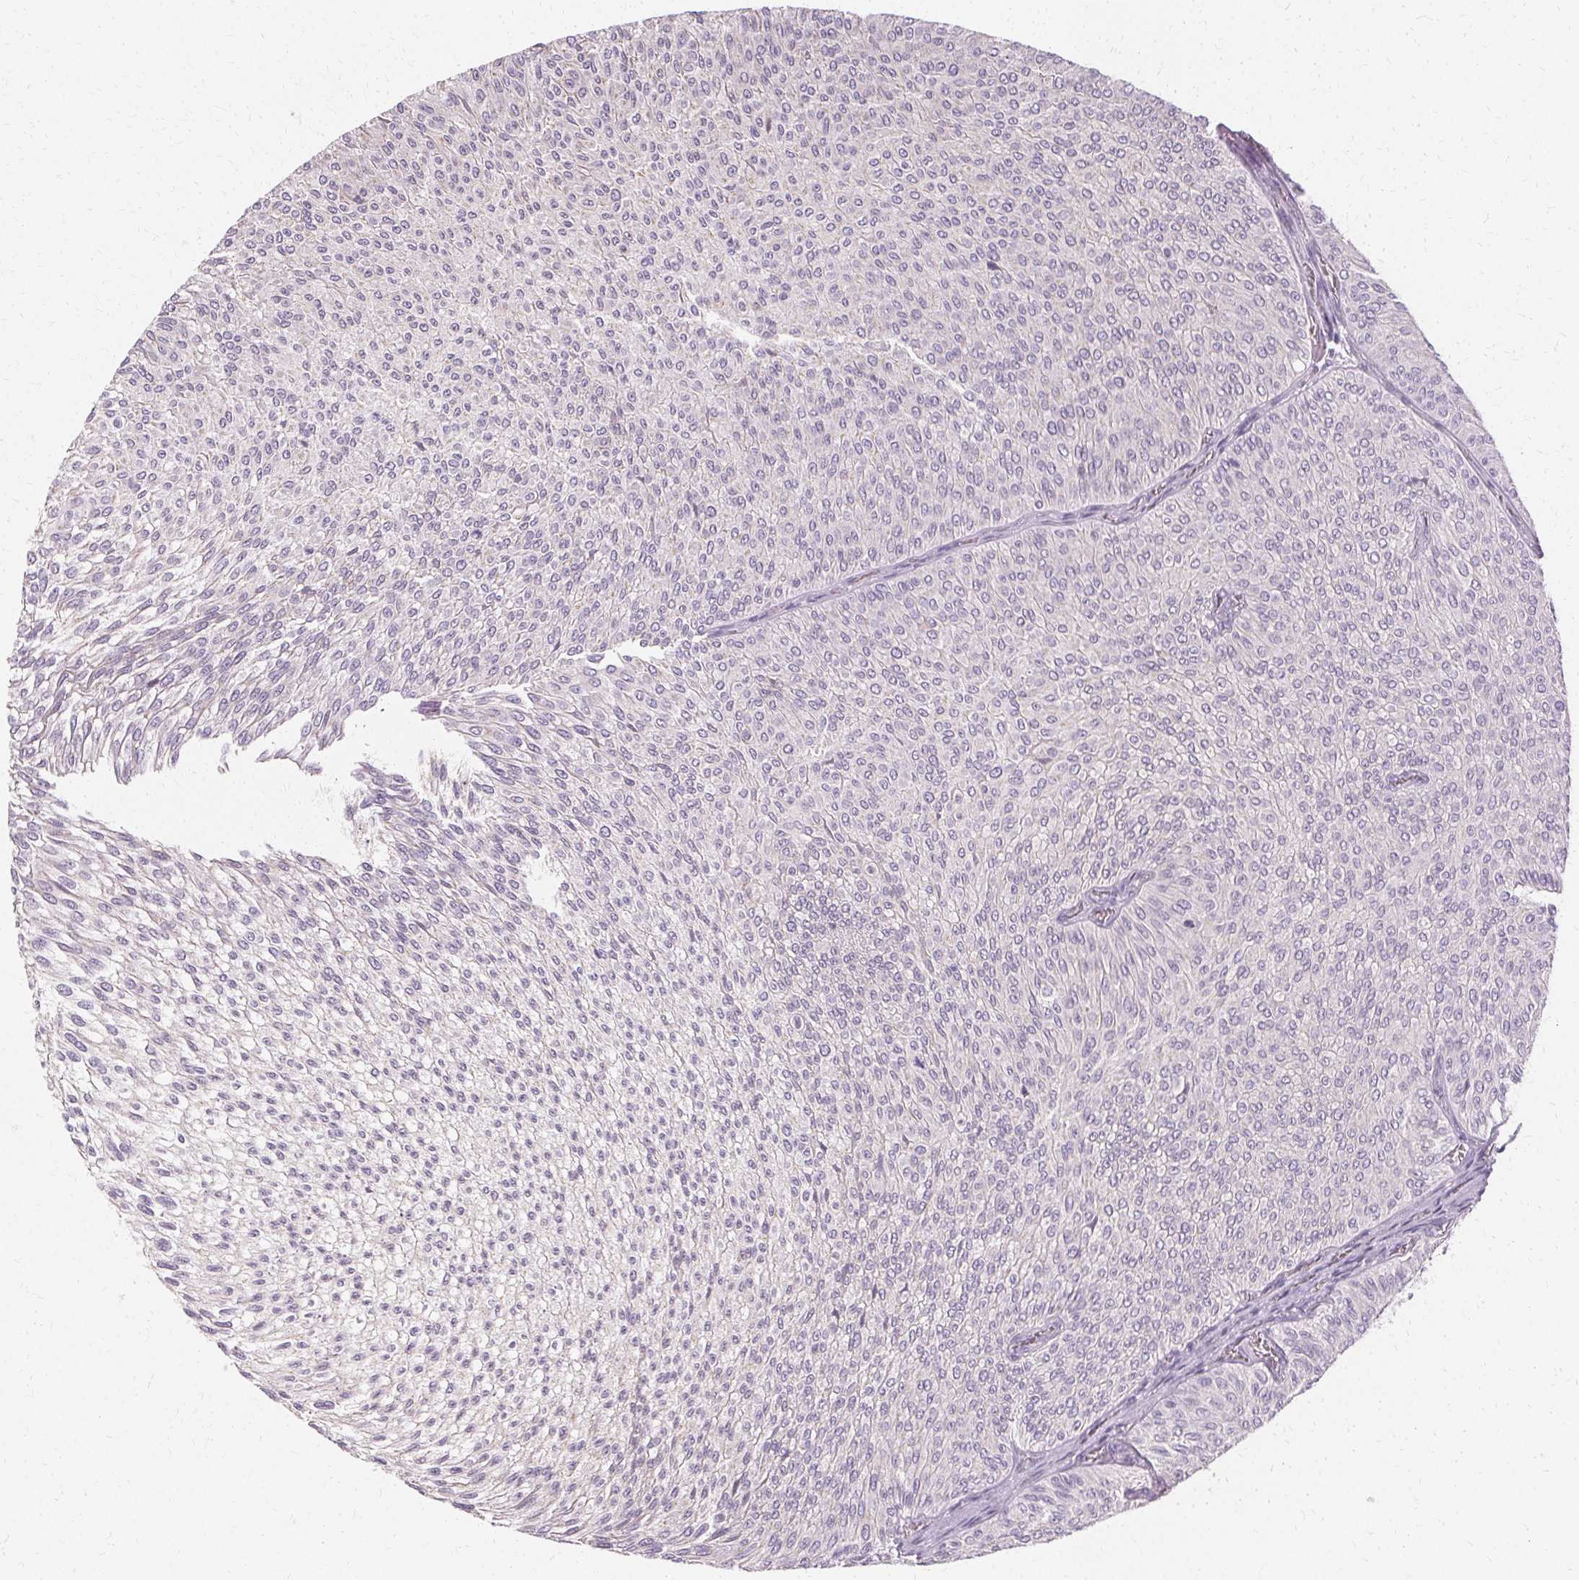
{"staining": {"intensity": "negative", "quantity": "none", "location": "none"}, "tissue": "urothelial cancer", "cell_type": "Tumor cells", "image_type": "cancer", "snomed": [{"axis": "morphology", "description": "Urothelial carcinoma, Low grade"}, {"axis": "topography", "description": "Urinary bladder"}], "caption": "Immunohistochemical staining of low-grade urothelial carcinoma shows no significant expression in tumor cells. (Stains: DAB (3,3'-diaminobenzidine) immunohistochemistry (IHC) with hematoxylin counter stain, Microscopy: brightfield microscopy at high magnification).", "gene": "FCRL3", "patient": {"sex": "male", "age": 91}}